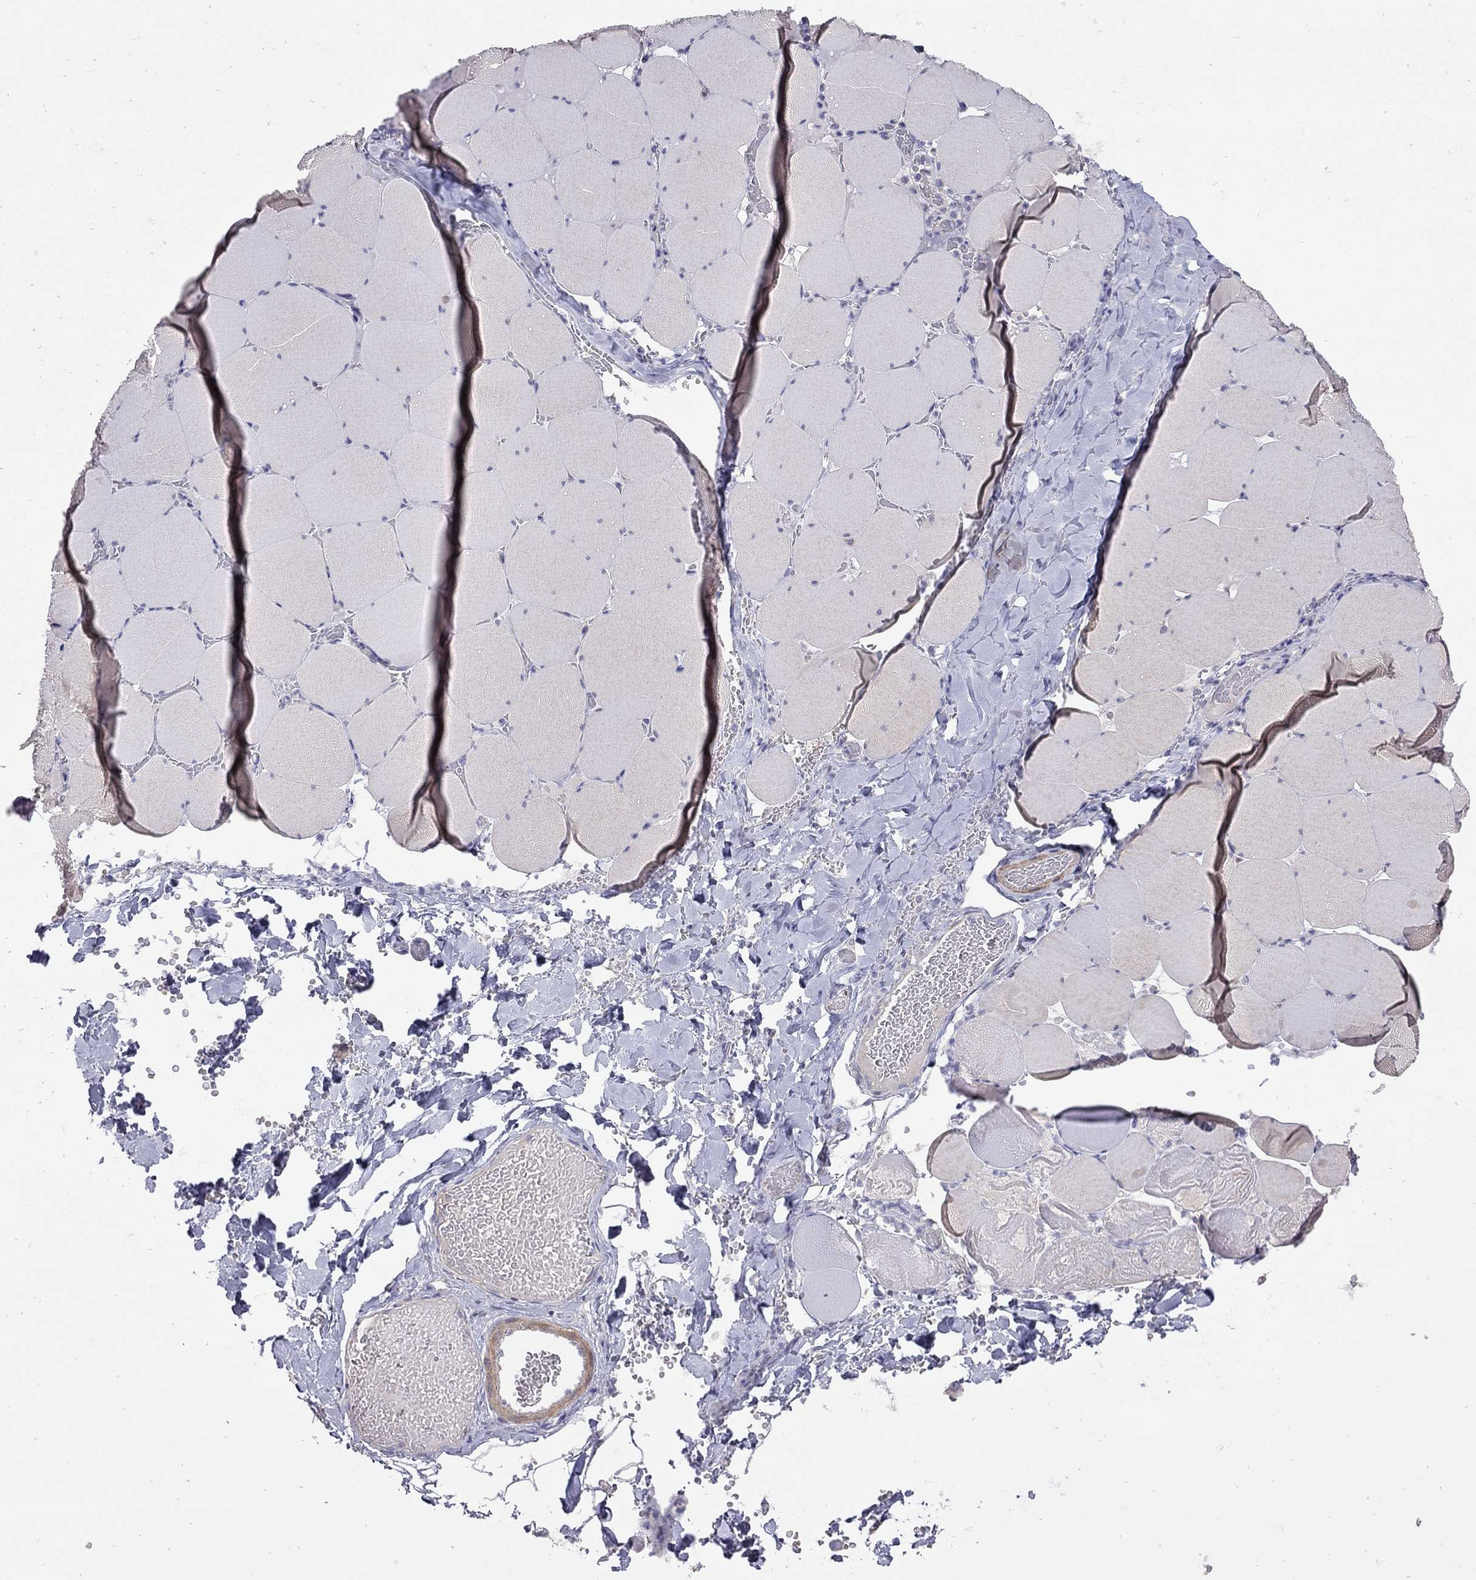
{"staining": {"intensity": "negative", "quantity": "none", "location": "none"}, "tissue": "skeletal muscle", "cell_type": "Myocytes", "image_type": "normal", "snomed": [{"axis": "morphology", "description": "Normal tissue, NOS"}, {"axis": "morphology", "description": "Malignant melanoma, Metastatic site"}, {"axis": "topography", "description": "Skeletal muscle"}], "caption": "This is an immunohistochemistry photomicrograph of unremarkable skeletal muscle. There is no staining in myocytes.", "gene": "SYTL2", "patient": {"sex": "male", "age": 50}}